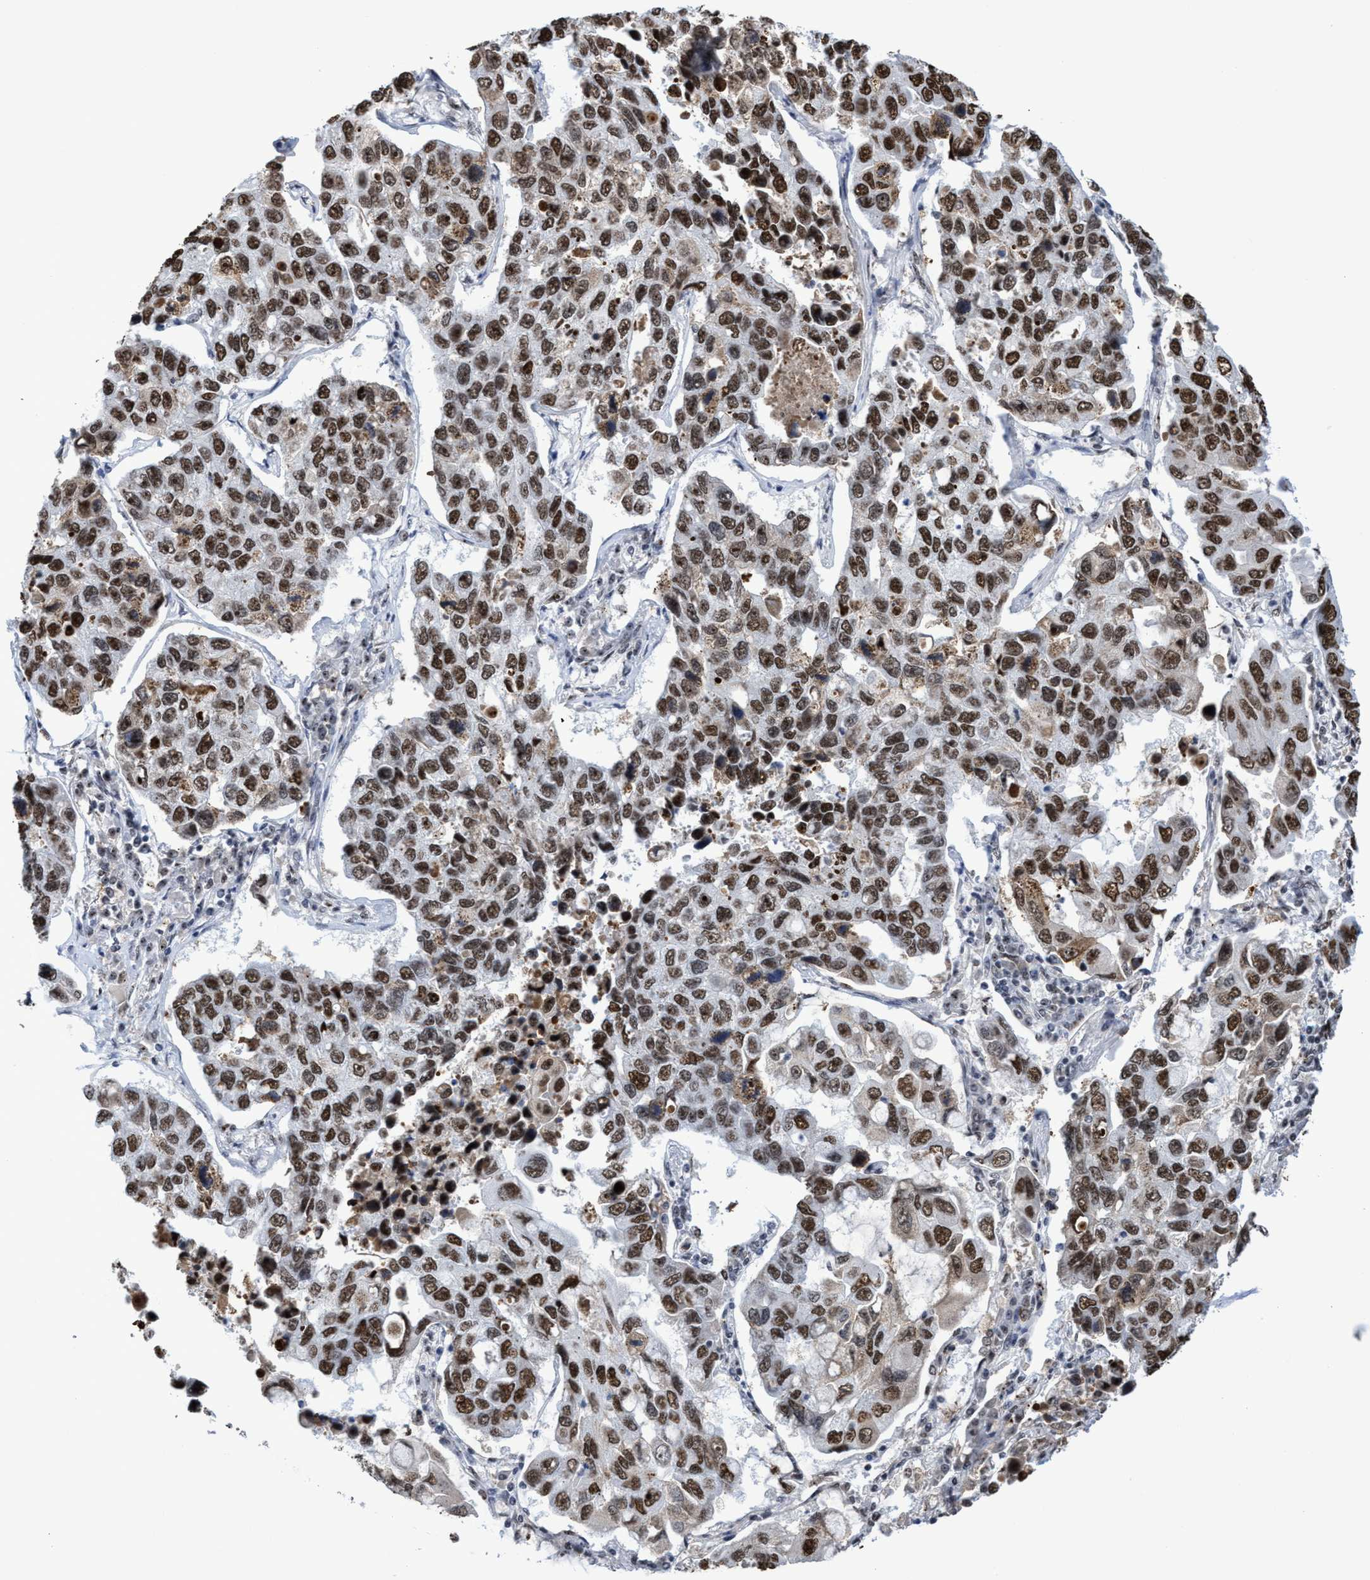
{"staining": {"intensity": "strong", "quantity": ">75%", "location": "nuclear"}, "tissue": "lung cancer", "cell_type": "Tumor cells", "image_type": "cancer", "snomed": [{"axis": "morphology", "description": "Adenocarcinoma, NOS"}, {"axis": "topography", "description": "Lung"}], "caption": "High-magnification brightfield microscopy of adenocarcinoma (lung) stained with DAB (3,3'-diaminobenzidine) (brown) and counterstained with hematoxylin (blue). tumor cells exhibit strong nuclear staining is identified in approximately>75% of cells.", "gene": "EFCAB10", "patient": {"sex": "male", "age": 64}}